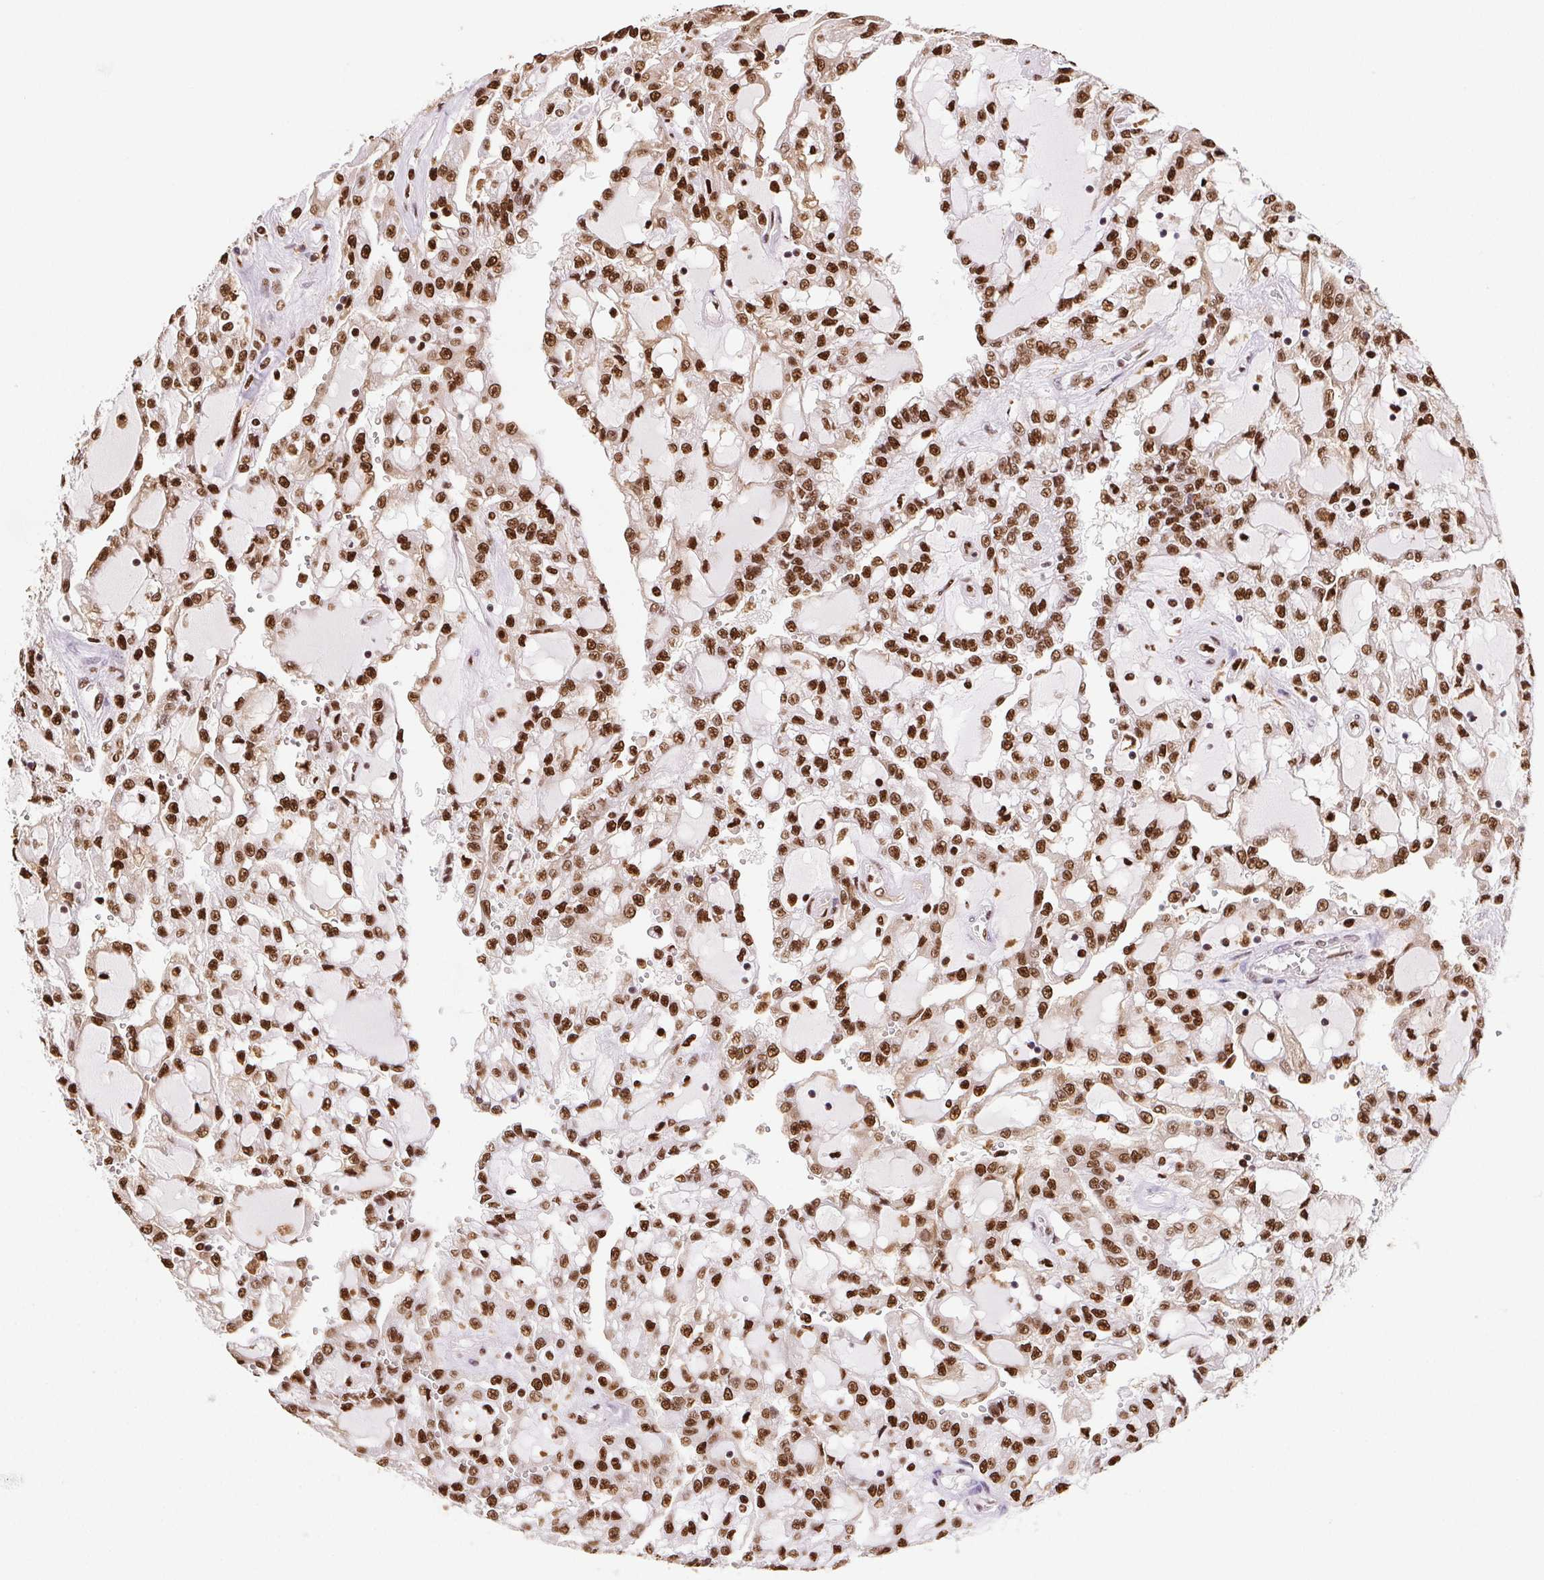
{"staining": {"intensity": "strong", "quantity": ">75%", "location": "nuclear"}, "tissue": "renal cancer", "cell_type": "Tumor cells", "image_type": "cancer", "snomed": [{"axis": "morphology", "description": "Adenocarcinoma, NOS"}, {"axis": "topography", "description": "Kidney"}], "caption": "Renal cancer (adenocarcinoma) was stained to show a protein in brown. There is high levels of strong nuclear expression in approximately >75% of tumor cells. Nuclei are stained in blue.", "gene": "SET", "patient": {"sex": "male", "age": 63}}